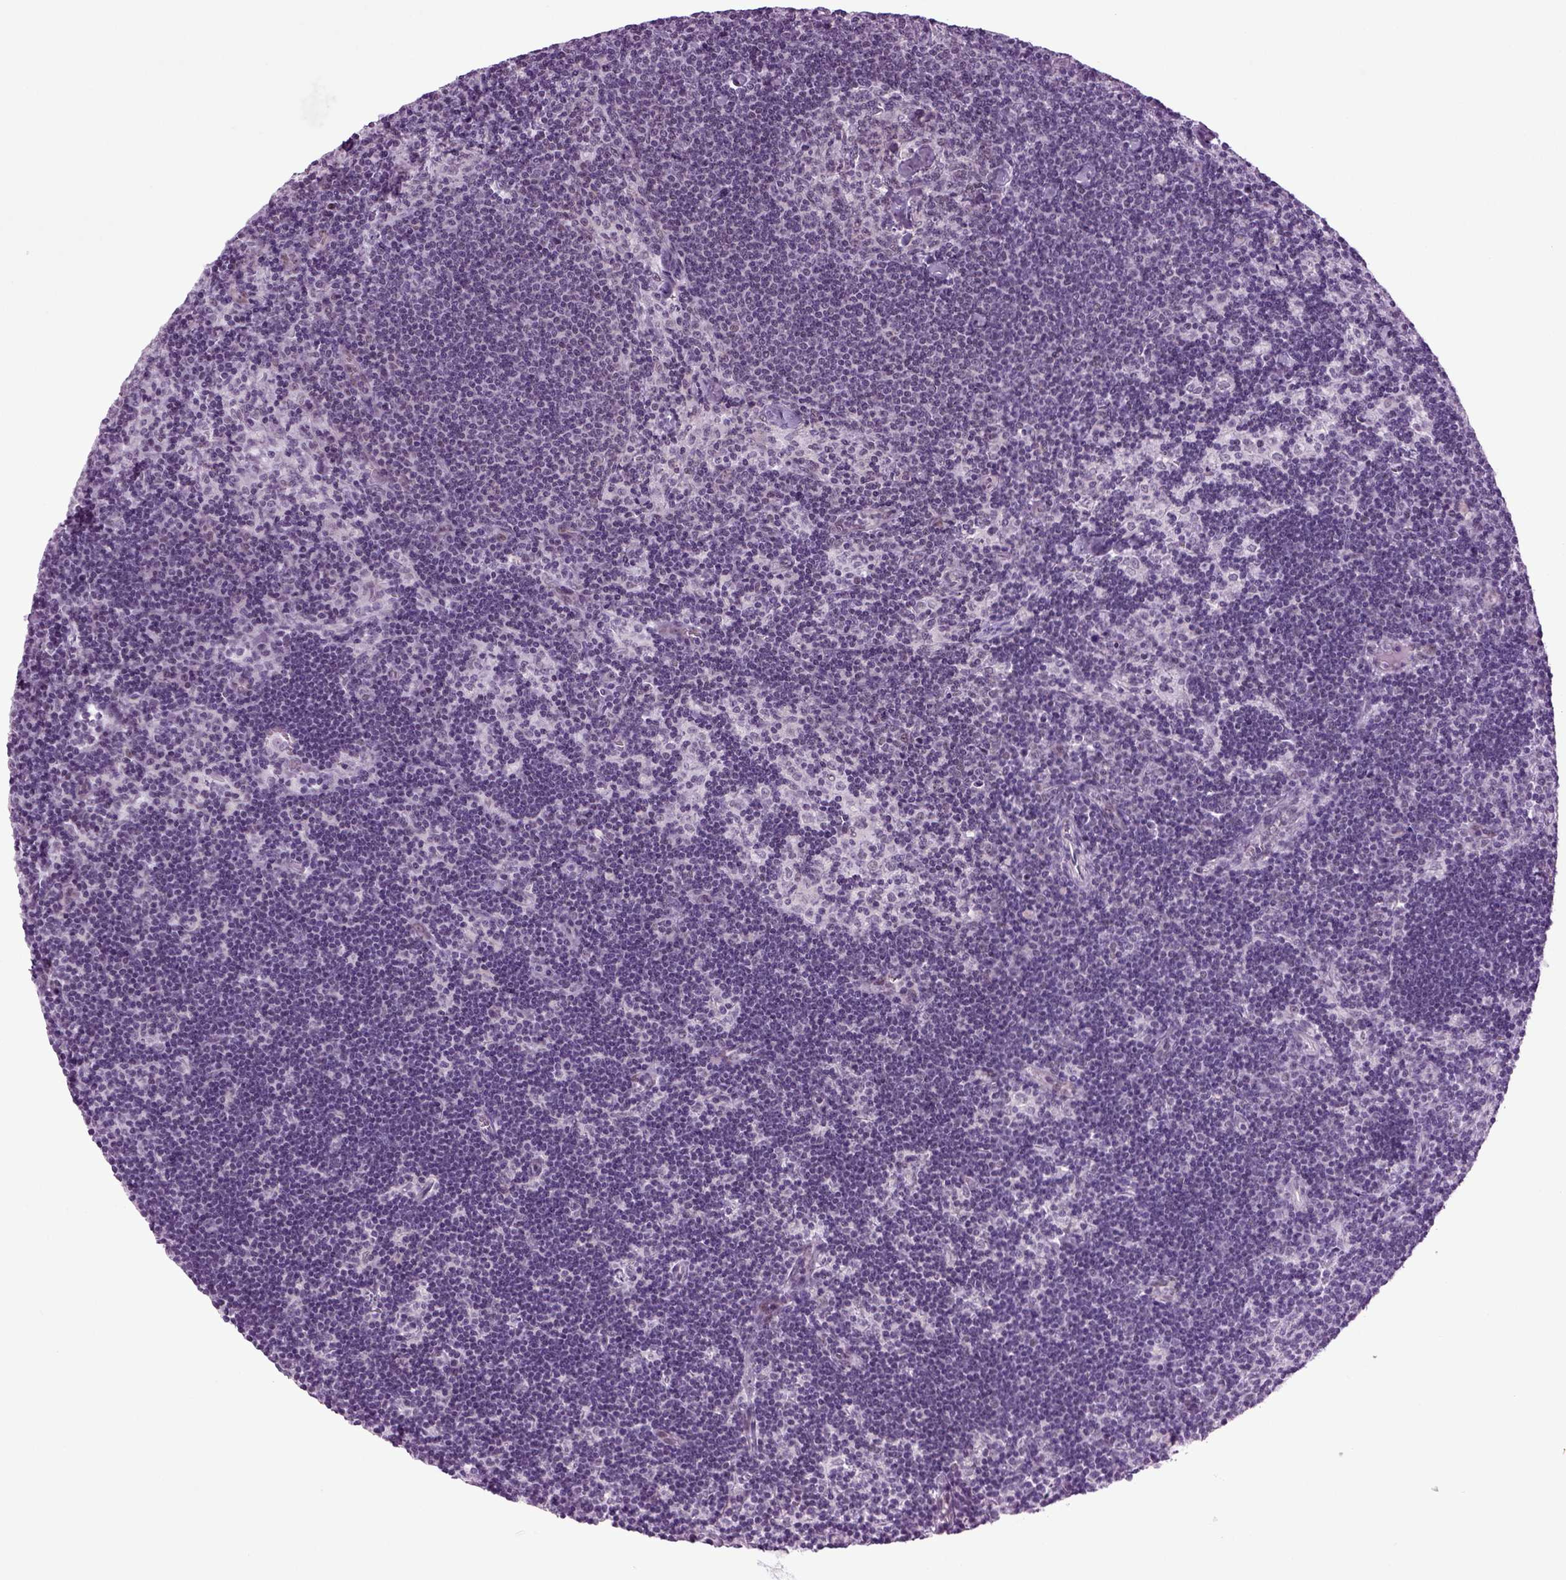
{"staining": {"intensity": "negative", "quantity": "none", "location": "none"}, "tissue": "lymph node", "cell_type": "Germinal center cells", "image_type": "normal", "snomed": [{"axis": "morphology", "description": "Normal tissue, NOS"}, {"axis": "topography", "description": "Lymph node"}], "caption": "Immunohistochemistry (IHC) image of normal lymph node: lymph node stained with DAB shows no significant protein positivity in germinal center cells. Brightfield microscopy of immunohistochemistry (IHC) stained with DAB (3,3'-diaminobenzidine) (brown) and hematoxylin (blue), captured at high magnification.", "gene": "RFX3", "patient": {"sex": "female", "age": 34}}